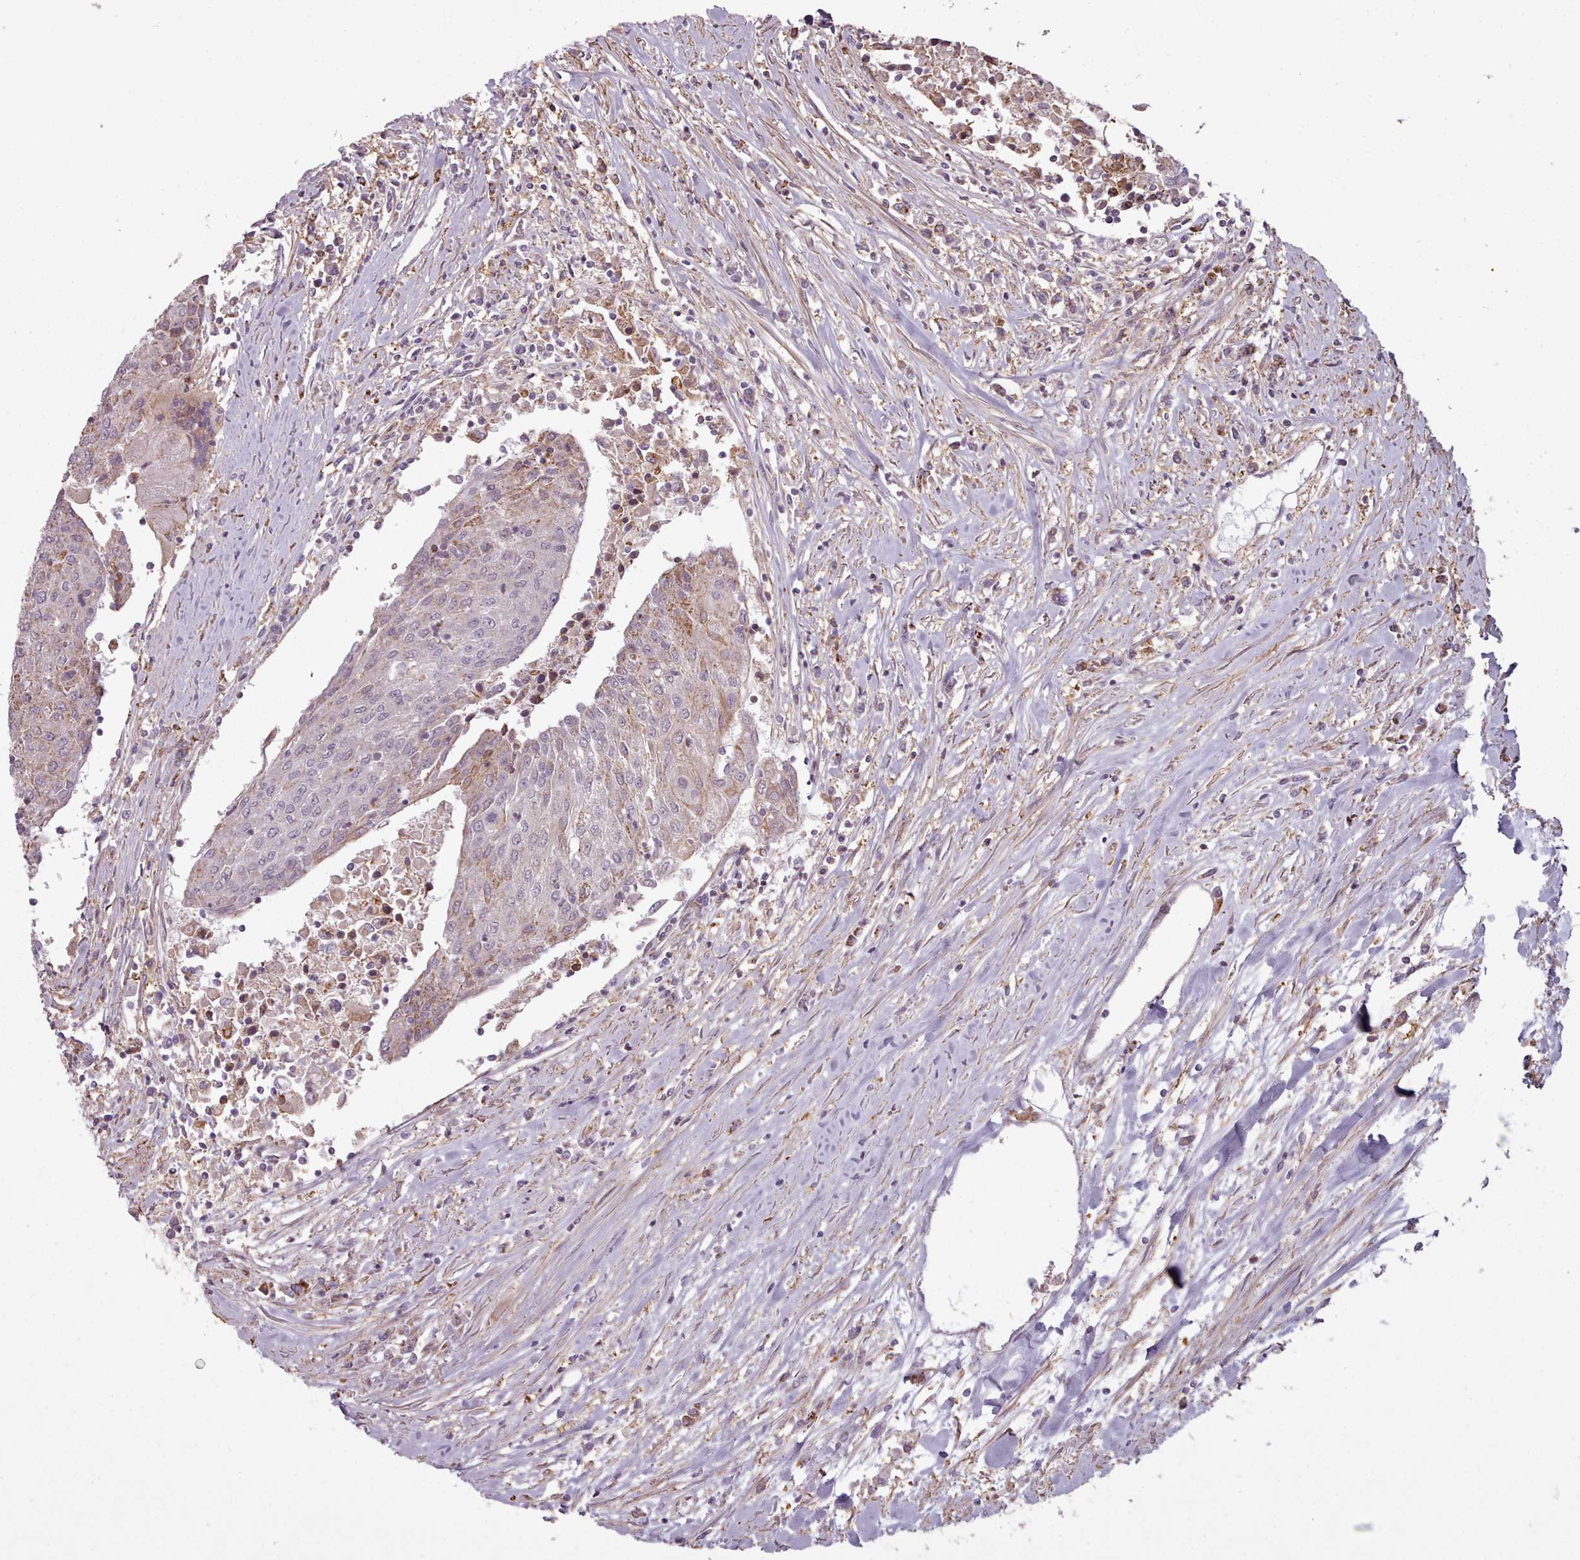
{"staining": {"intensity": "negative", "quantity": "none", "location": "none"}, "tissue": "urothelial cancer", "cell_type": "Tumor cells", "image_type": "cancer", "snomed": [{"axis": "morphology", "description": "Urothelial carcinoma, High grade"}, {"axis": "topography", "description": "Urinary bladder"}], "caption": "There is no significant positivity in tumor cells of high-grade urothelial carcinoma.", "gene": "ZMYM4", "patient": {"sex": "female", "age": 85}}